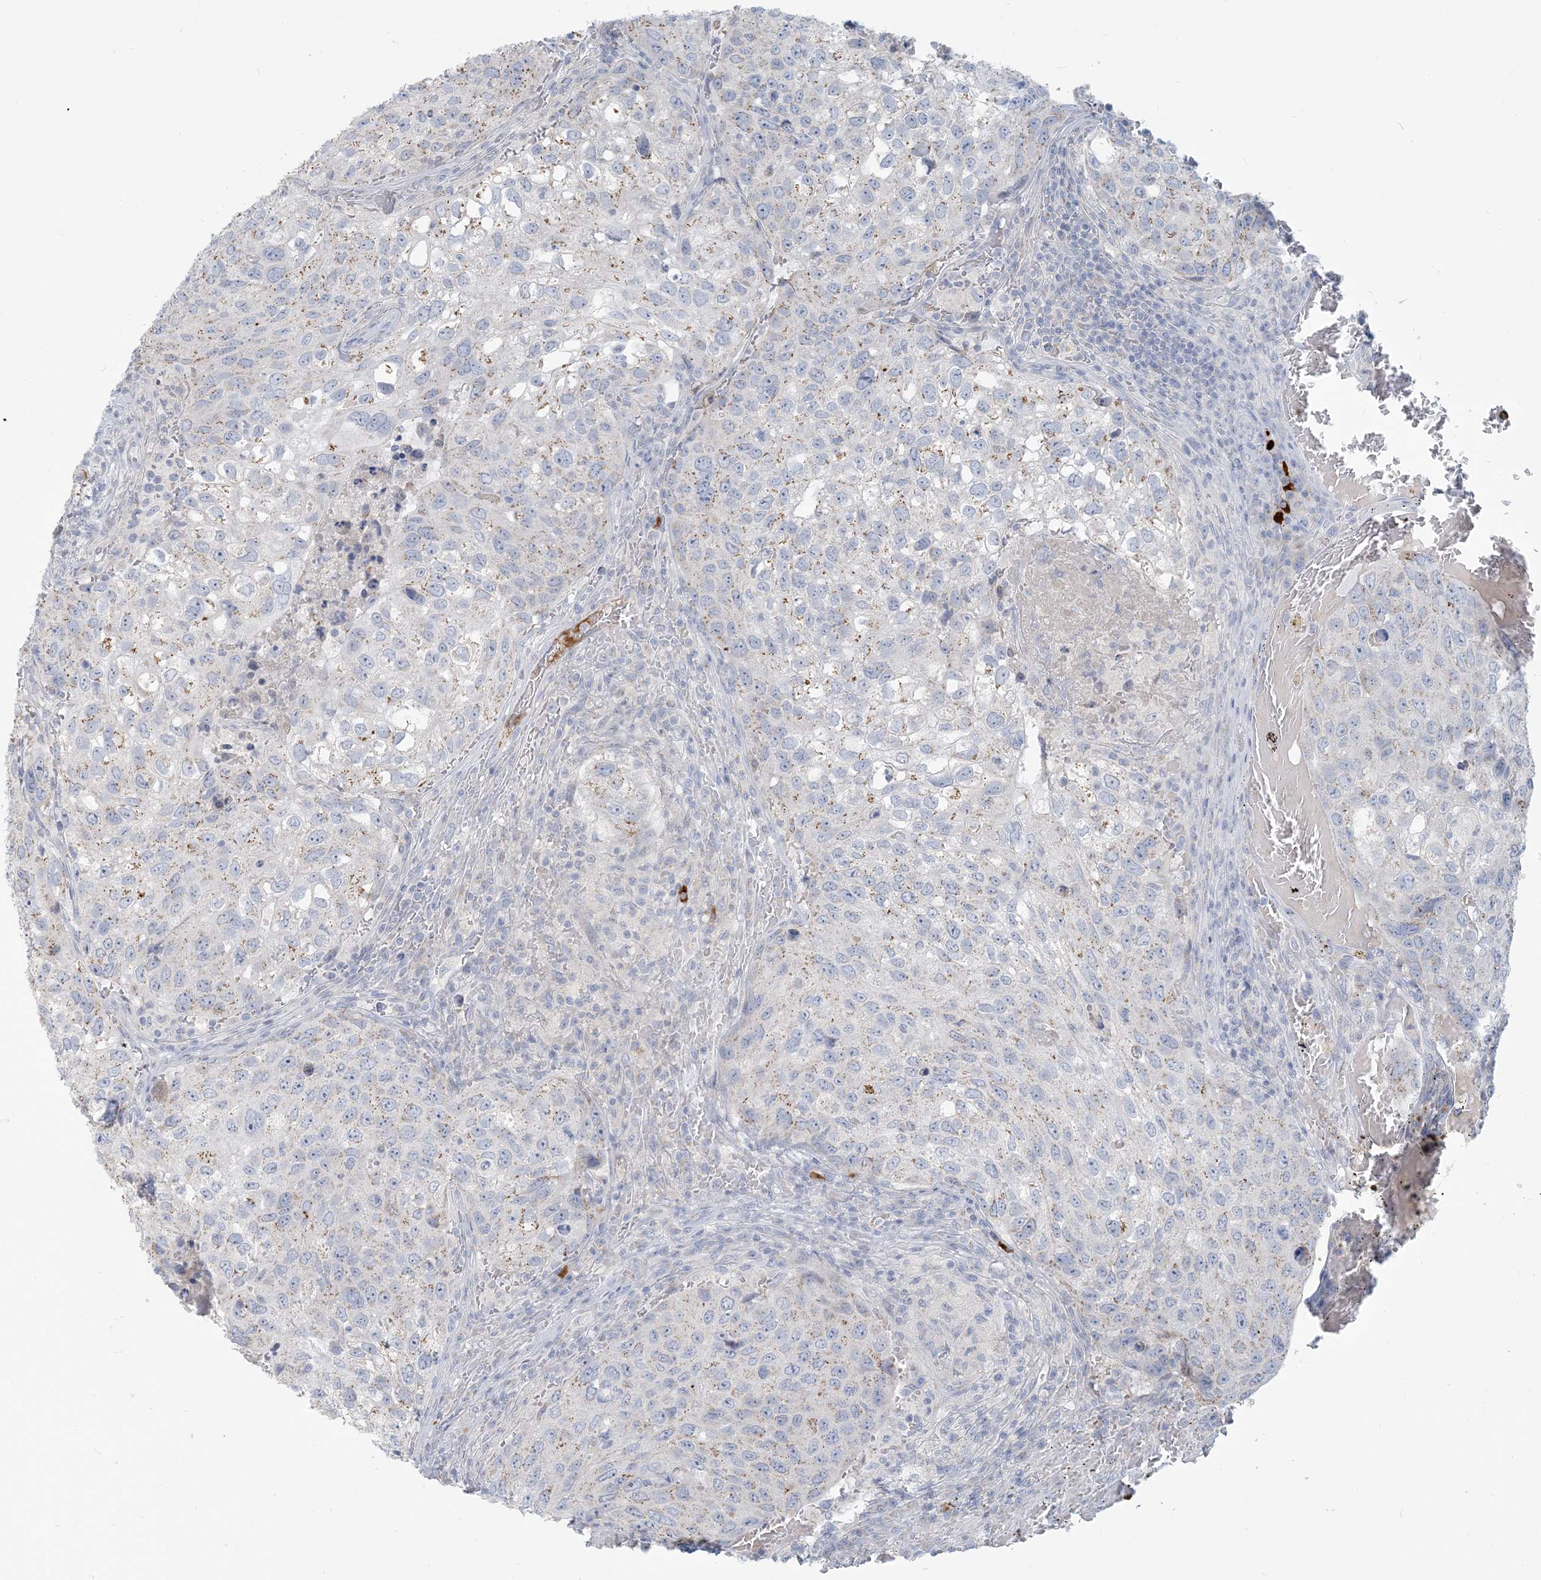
{"staining": {"intensity": "weak", "quantity": "<25%", "location": "cytoplasmic/membranous"}, "tissue": "urothelial cancer", "cell_type": "Tumor cells", "image_type": "cancer", "snomed": [{"axis": "morphology", "description": "Urothelial carcinoma, High grade"}, {"axis": "topography", "description": "Lymph node"}, {"axis": "topography", "description": "Urinary bladder"}], "caption": "Immunohistochemistry photomicrograph of neoplastic tissue: urothelial cancer stained with DAB (3,3'-diaminobenzidine) reveals no significant protein staining in tumor cells.", "gene": "SCML1", "patient": {"sex": "male", "age": 51}}